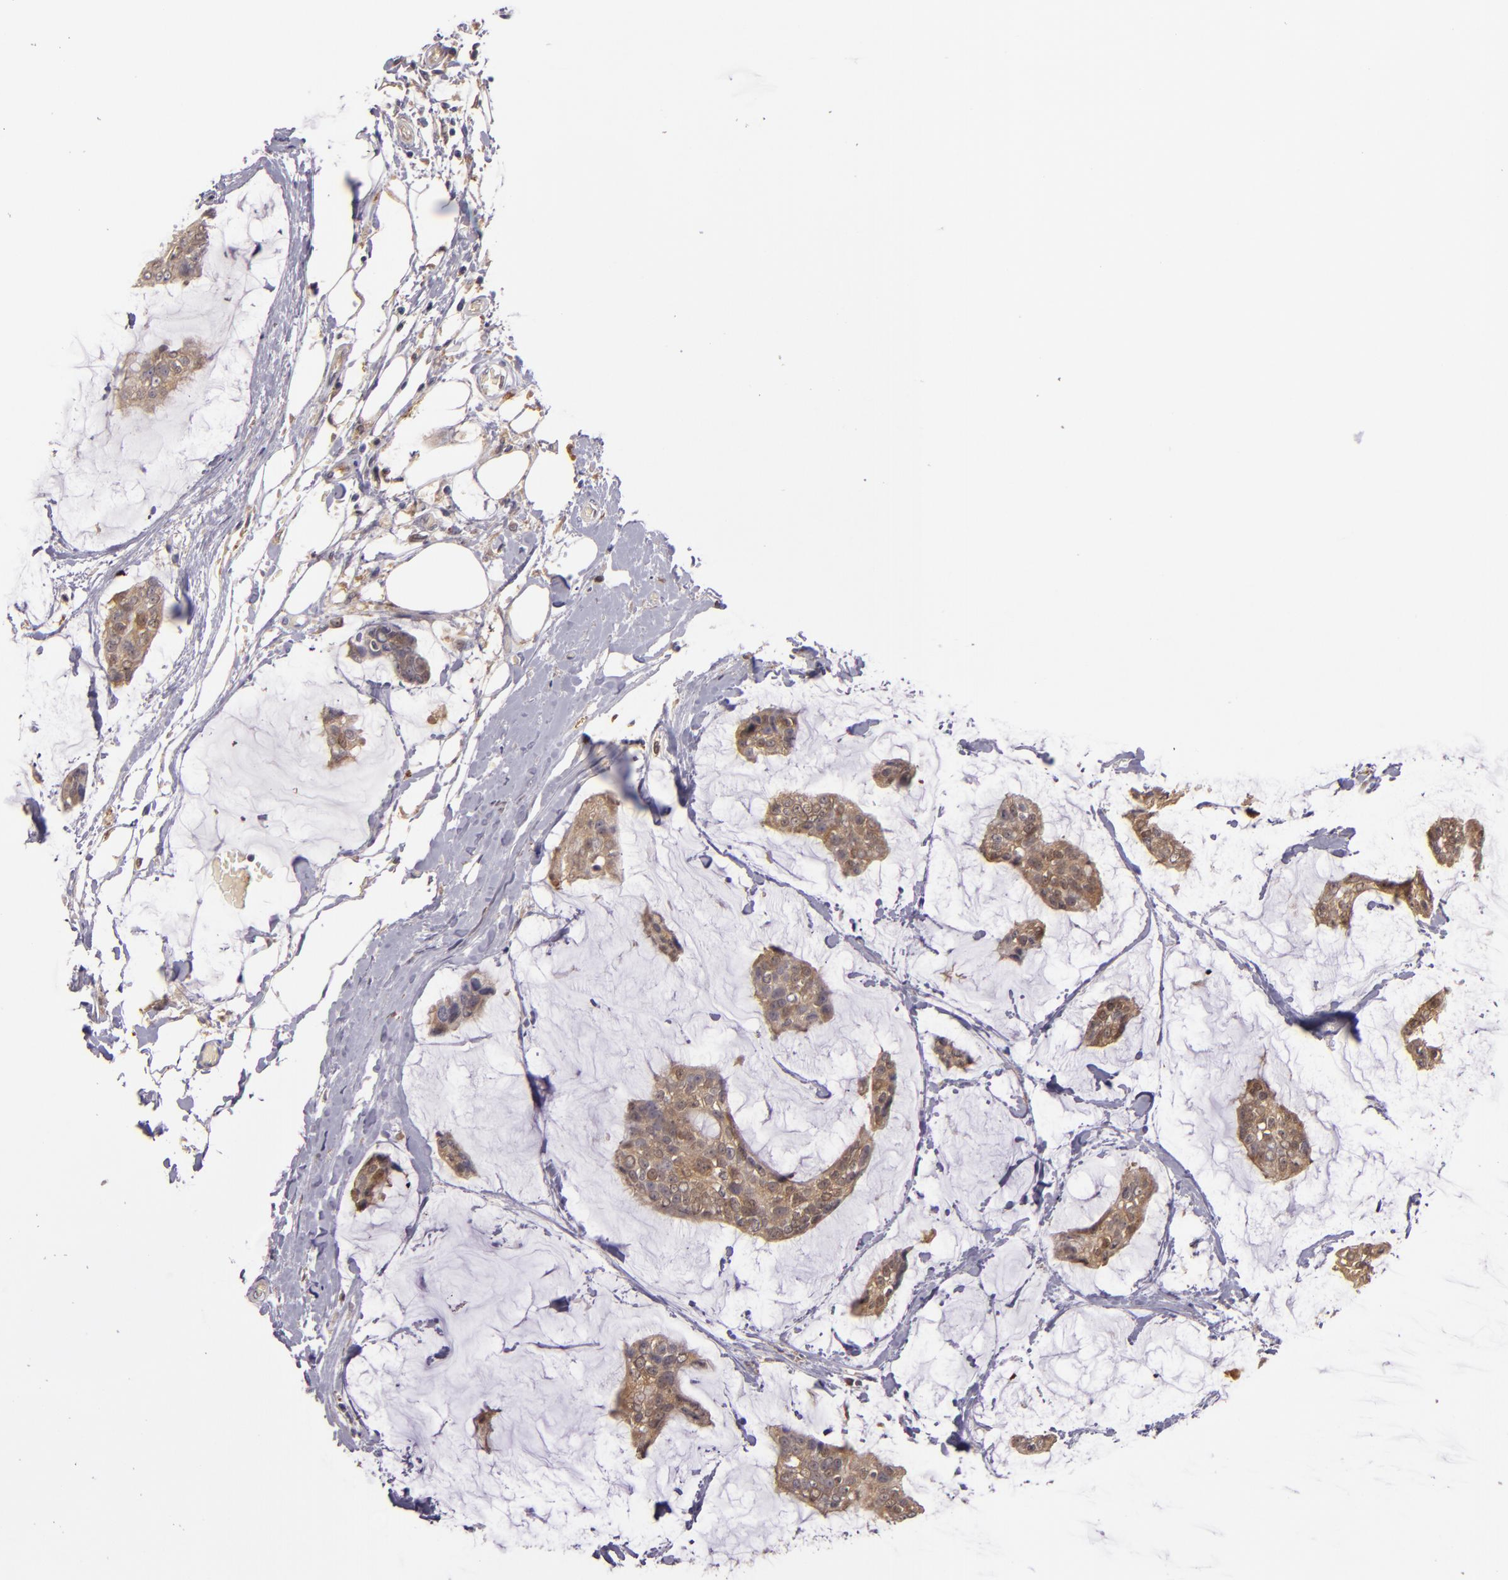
{"staining": {"intensity": "moderate", "quantity": ">75%", "location": "cytoplasmic/membranous"}, "tissue": "breast cancer", "cell_type": "Tumor cells", "image_type": "cancer", "snomed": [{"axis": "morphology", "description": "Duct carcinoma"}, {"axis": "topography", "description": "Breast"}], "caption": "This image displays breast cancer stained with immunohistochemistry (IHC) to label a protein in brown. The cytoplasmic/membranous of tumor cells show moderate positivity for the protein. Nuclei are counter-stained blue.", "gene": "FHIT", "patient": {"sex": "female", "age": 93}}